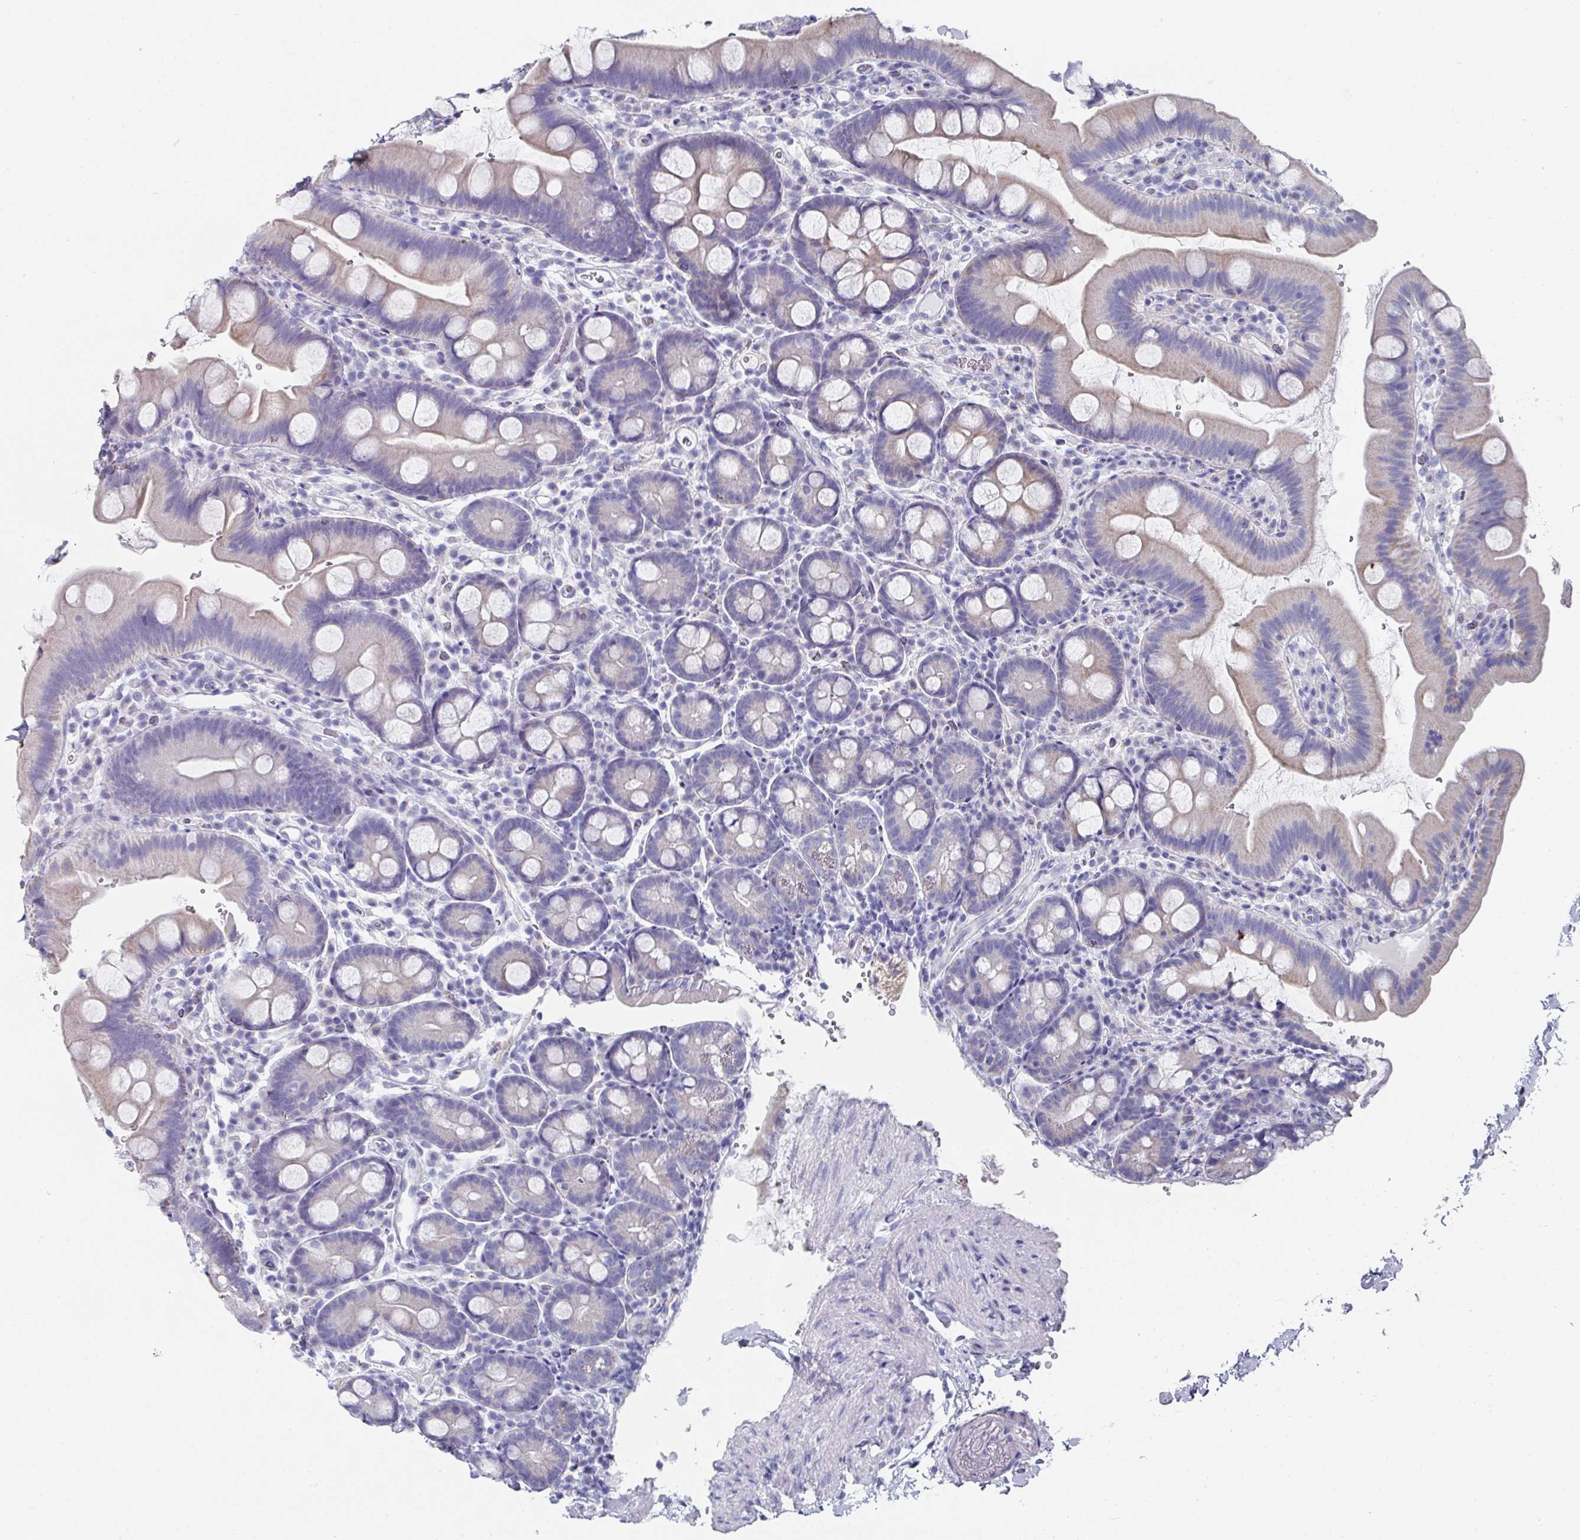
{"staining": {"intensity": "moderate", "quantity": "<25%", "location": "cytoplasmic/membranous"}, "tissue": "small intestine", "cell_type": "Glandular cells", "image_type": "normal", "snomed": [{"axis": "morphology", "description": "Normal tissue, NOS"}, {"axis": "topography", "description": "Small intestine"}], "caption": "This micrograph shows IHC staining of unremarkable human small intestine, with low moderate cytoplasmic/membranous staining in about <25% of glandular cells.", "gene": "SETBP1", "patient": {"sex": "female", "age": 68}}